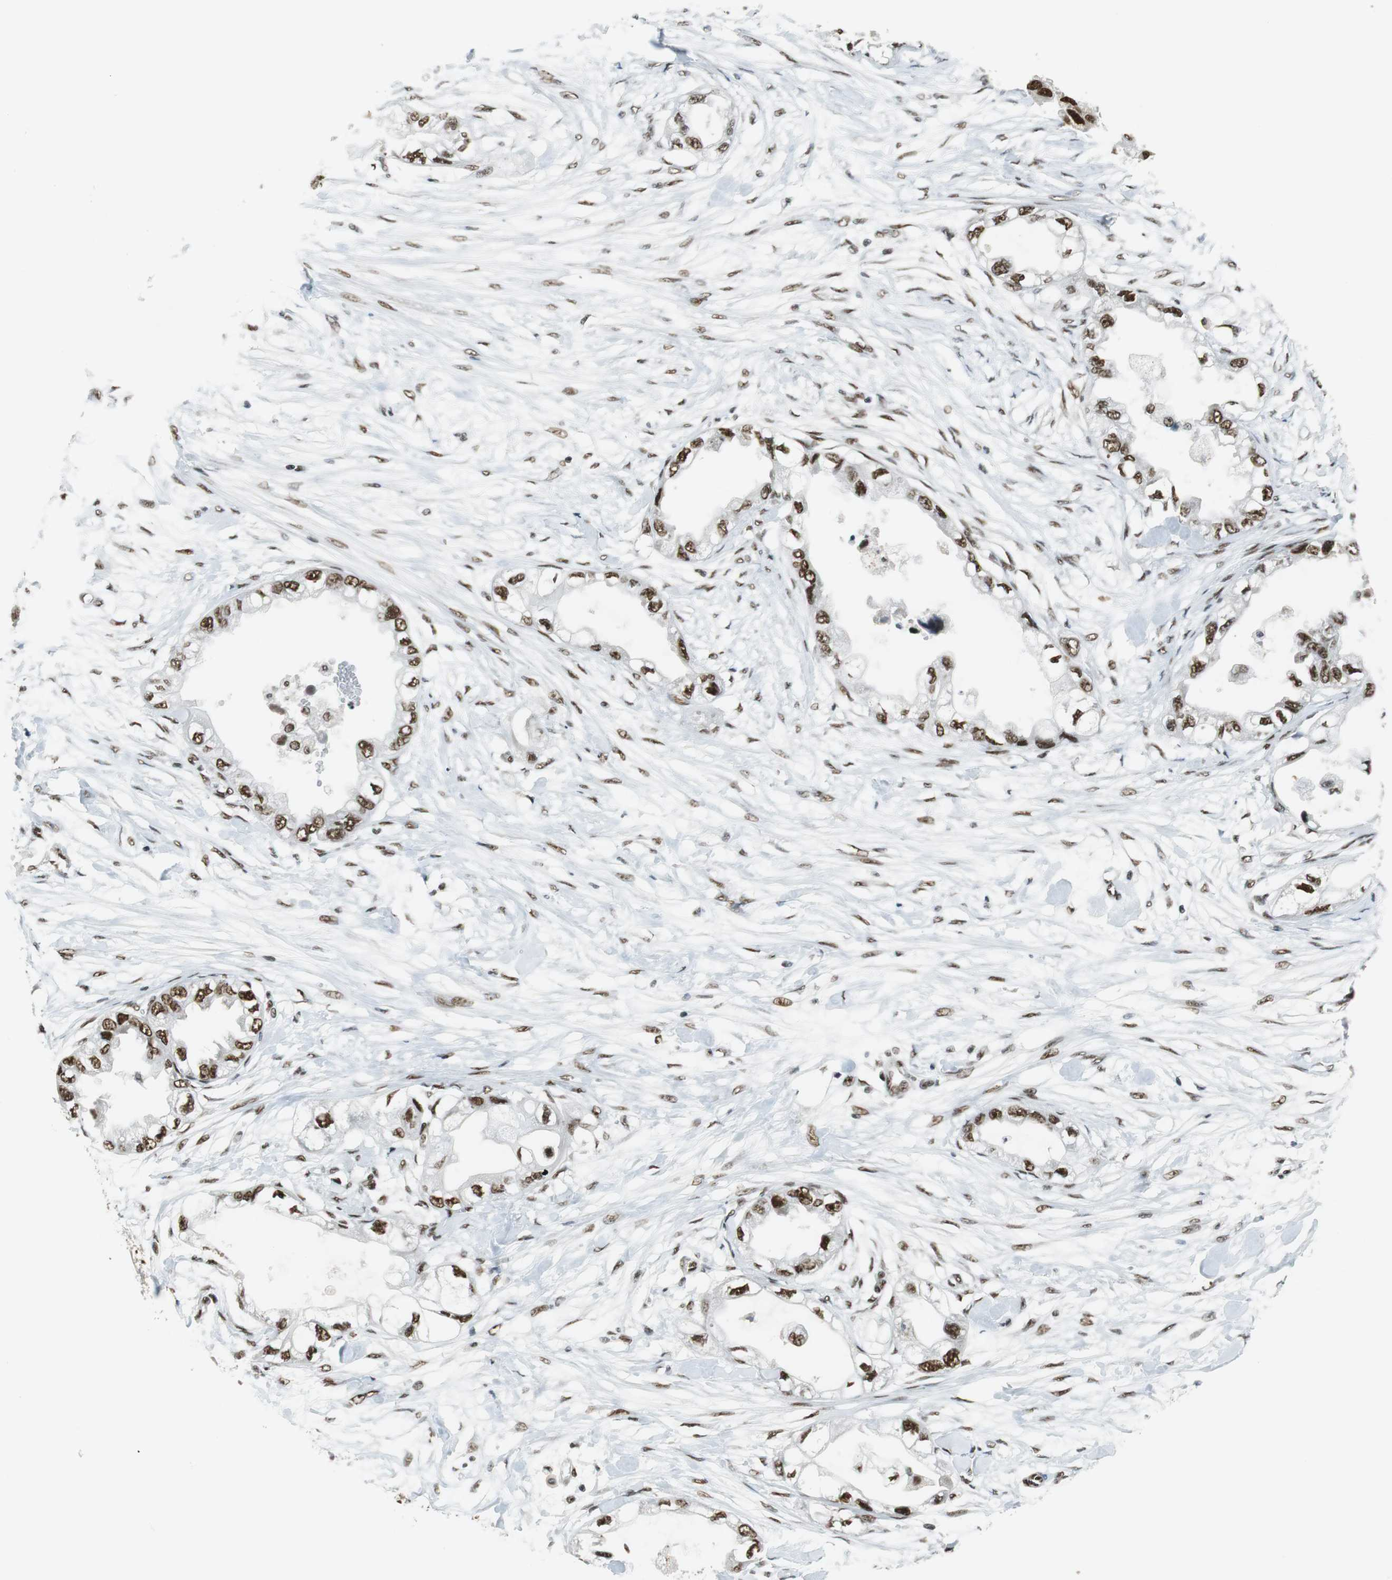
{"staining": {"intensity": "strong", "quantity": ">75%", "location": "nuclear"}, "tissue": "endometrial cancer", "cell_type": "Tumor cells", "image_type": "cancer", "snomed": [{"axis": "morphology", "description": "Adenocarcinoma, NOS"}, {"axis": "topography", "description": "Endometrium"}], "caption": "This photomicrograph displays endometrial cancer (adenocarcinoma) stained with IHC to label a protein in brown. The nuclear of tumor cells show strong positivity for the protein. Nuclei are counter-stained blue.", "gene": "PRKDC", "patient": {"sex": "female", "age": 67}}